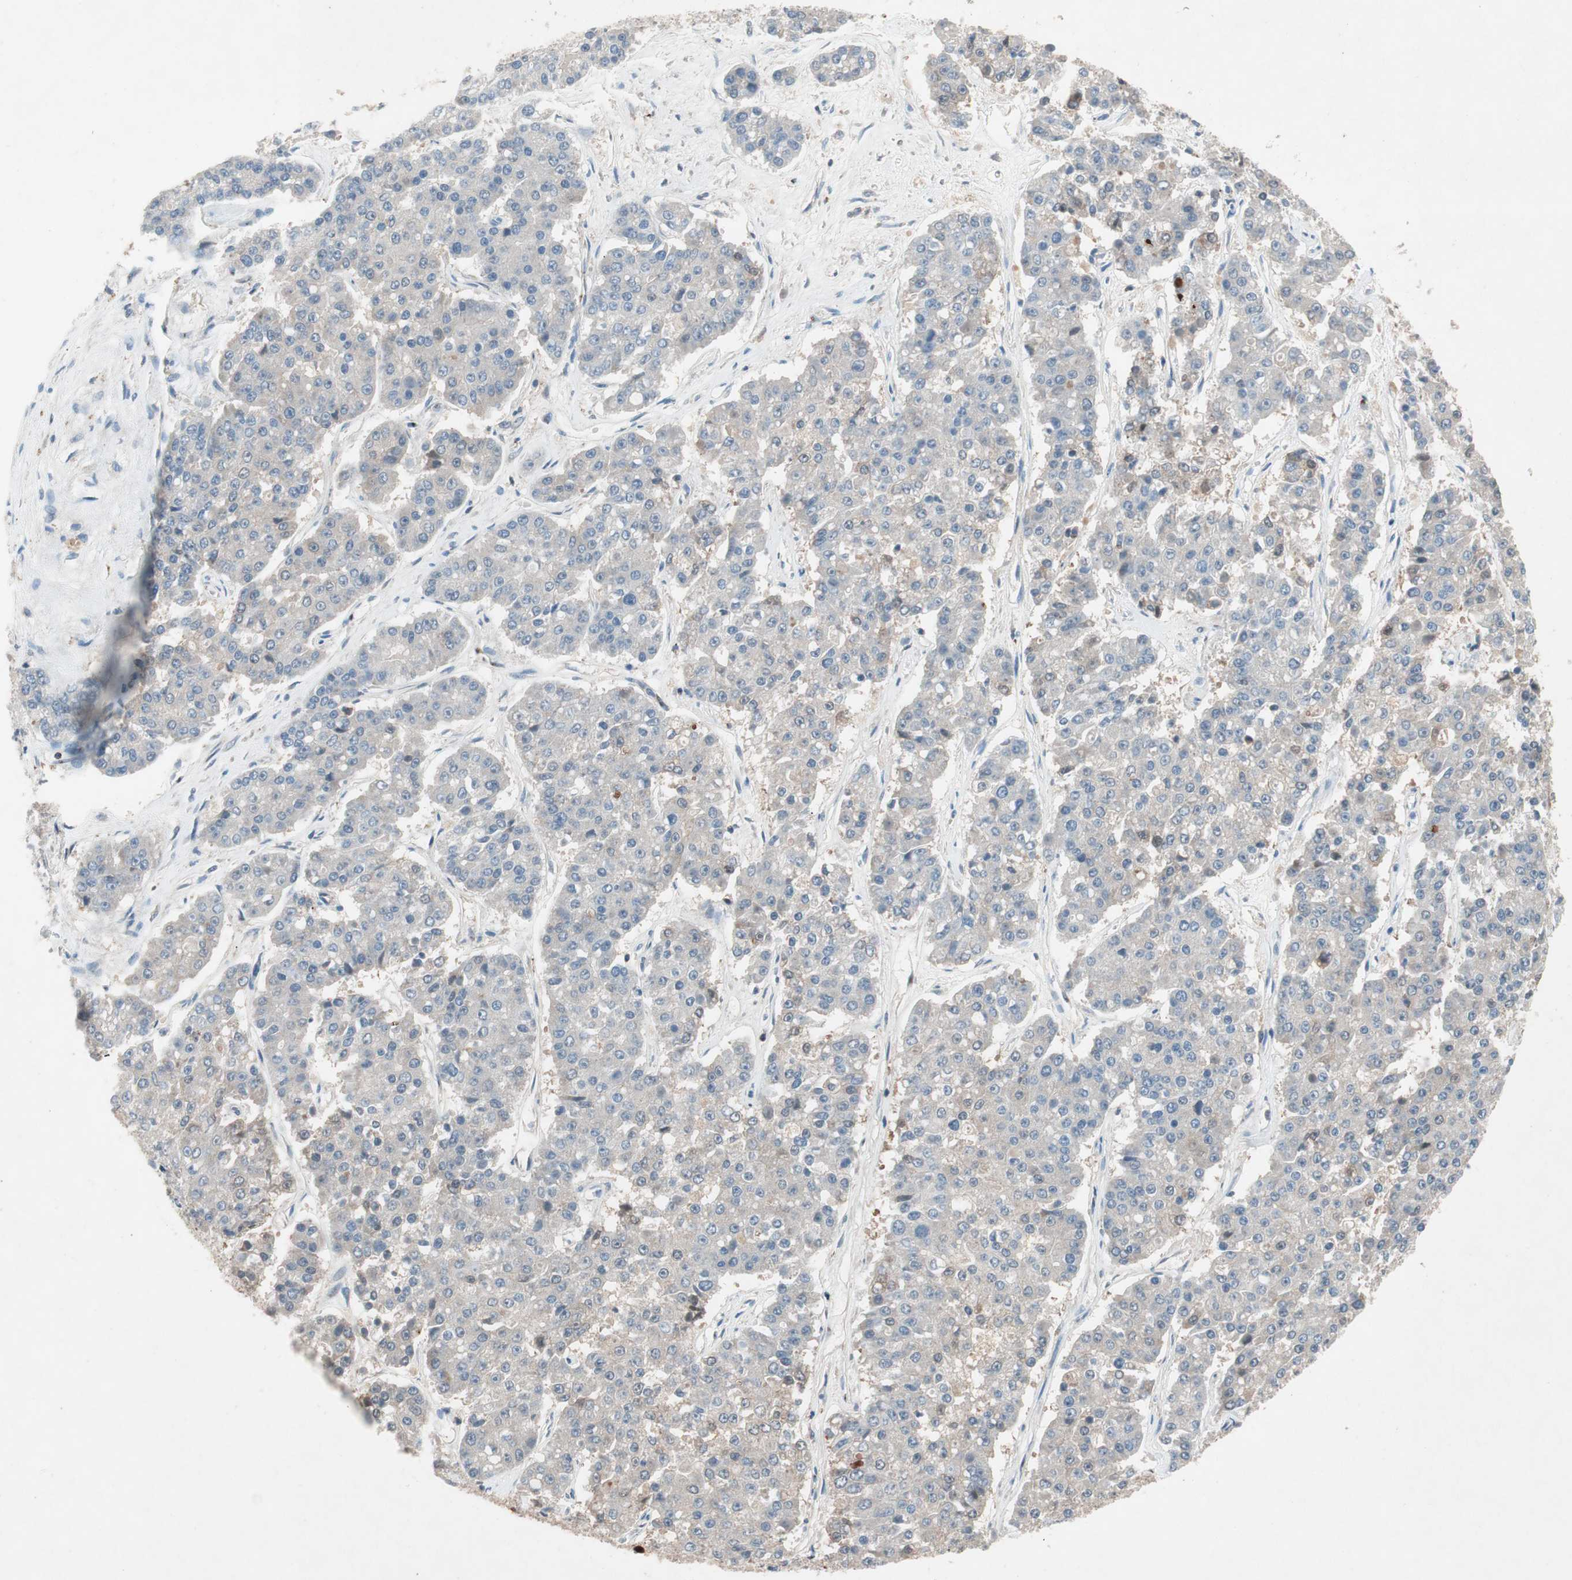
{"staining": {"intensity": "negative", "quantity": "none", "location": "none"}, "tissue": "pancreatic cancer", "cell_type": "Tumor cells", "image_type": "cancer", "snomed": [{"axis": "morphology", "description": "Adenocarcinoma, NOS"}, {"axis": "topography", "description": "Pancreas"}], "caption": "Pancreatic cancer was stained to show a protein in brown. There is no significant expression in tumor cells. (DAB immunohistochemistry visualized using brightfield microscopy, high magnification).", "gene": "GALT", "patient": {"sex": "male", "age": 50}}